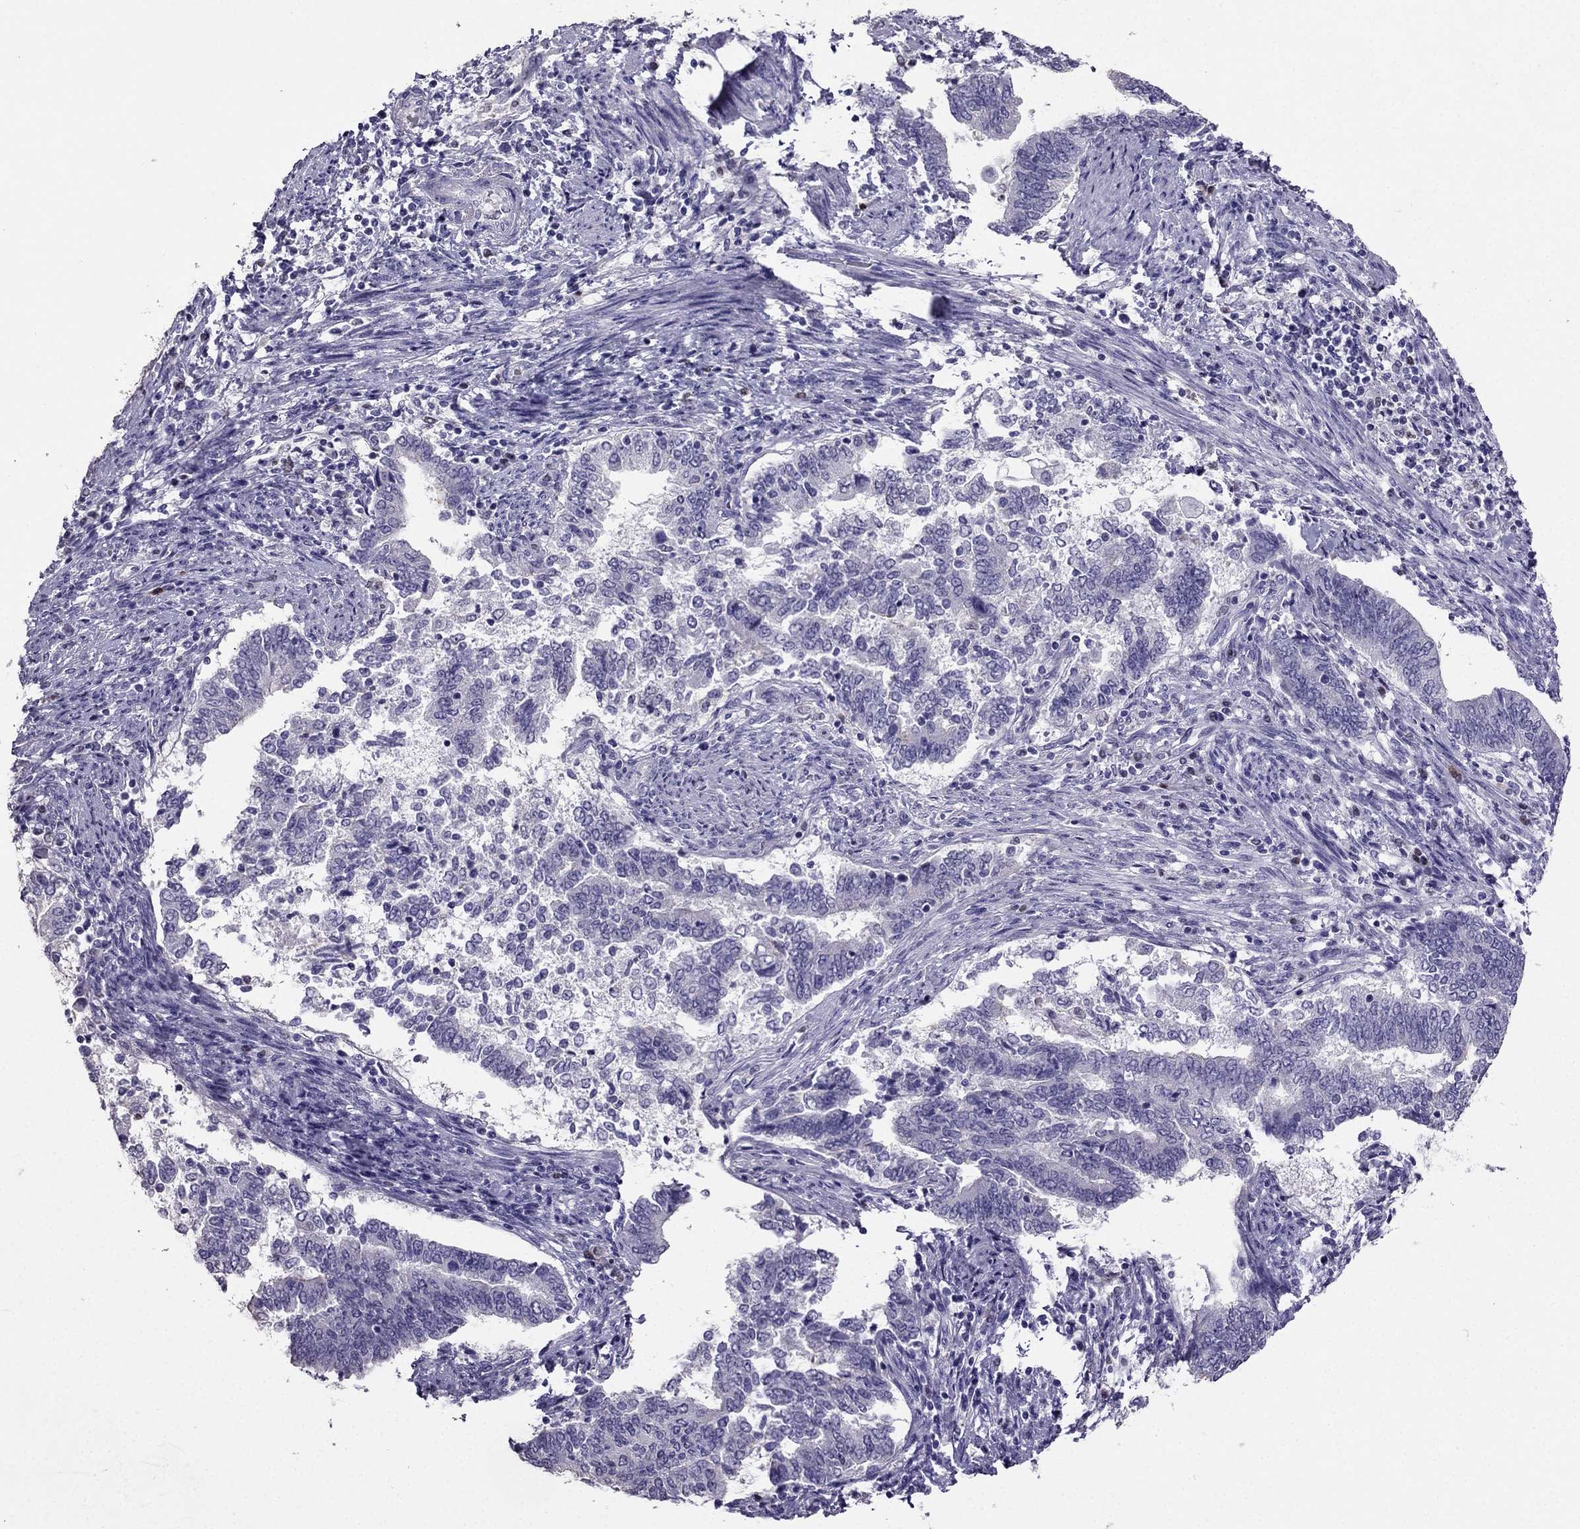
{"staining": {"intensity": "negative", "quantity": "none", "location": "none"}, "tissue": "endometrial cancer", "cell_type": "Tumor cells", "image_type": "cancer", "snomed": [{"axis": "morphology", "description": "Adenocarcinoma, NOS"}, {"axis": "topography", "description": "Endometrium"}], "caption": "DAB immunohistochemical staining of endometrial adenocarcinoma exhibits no significant expression in tumor cells.", "gene": "ARID3A", "patient": {"sex": "female", "age": 65}}